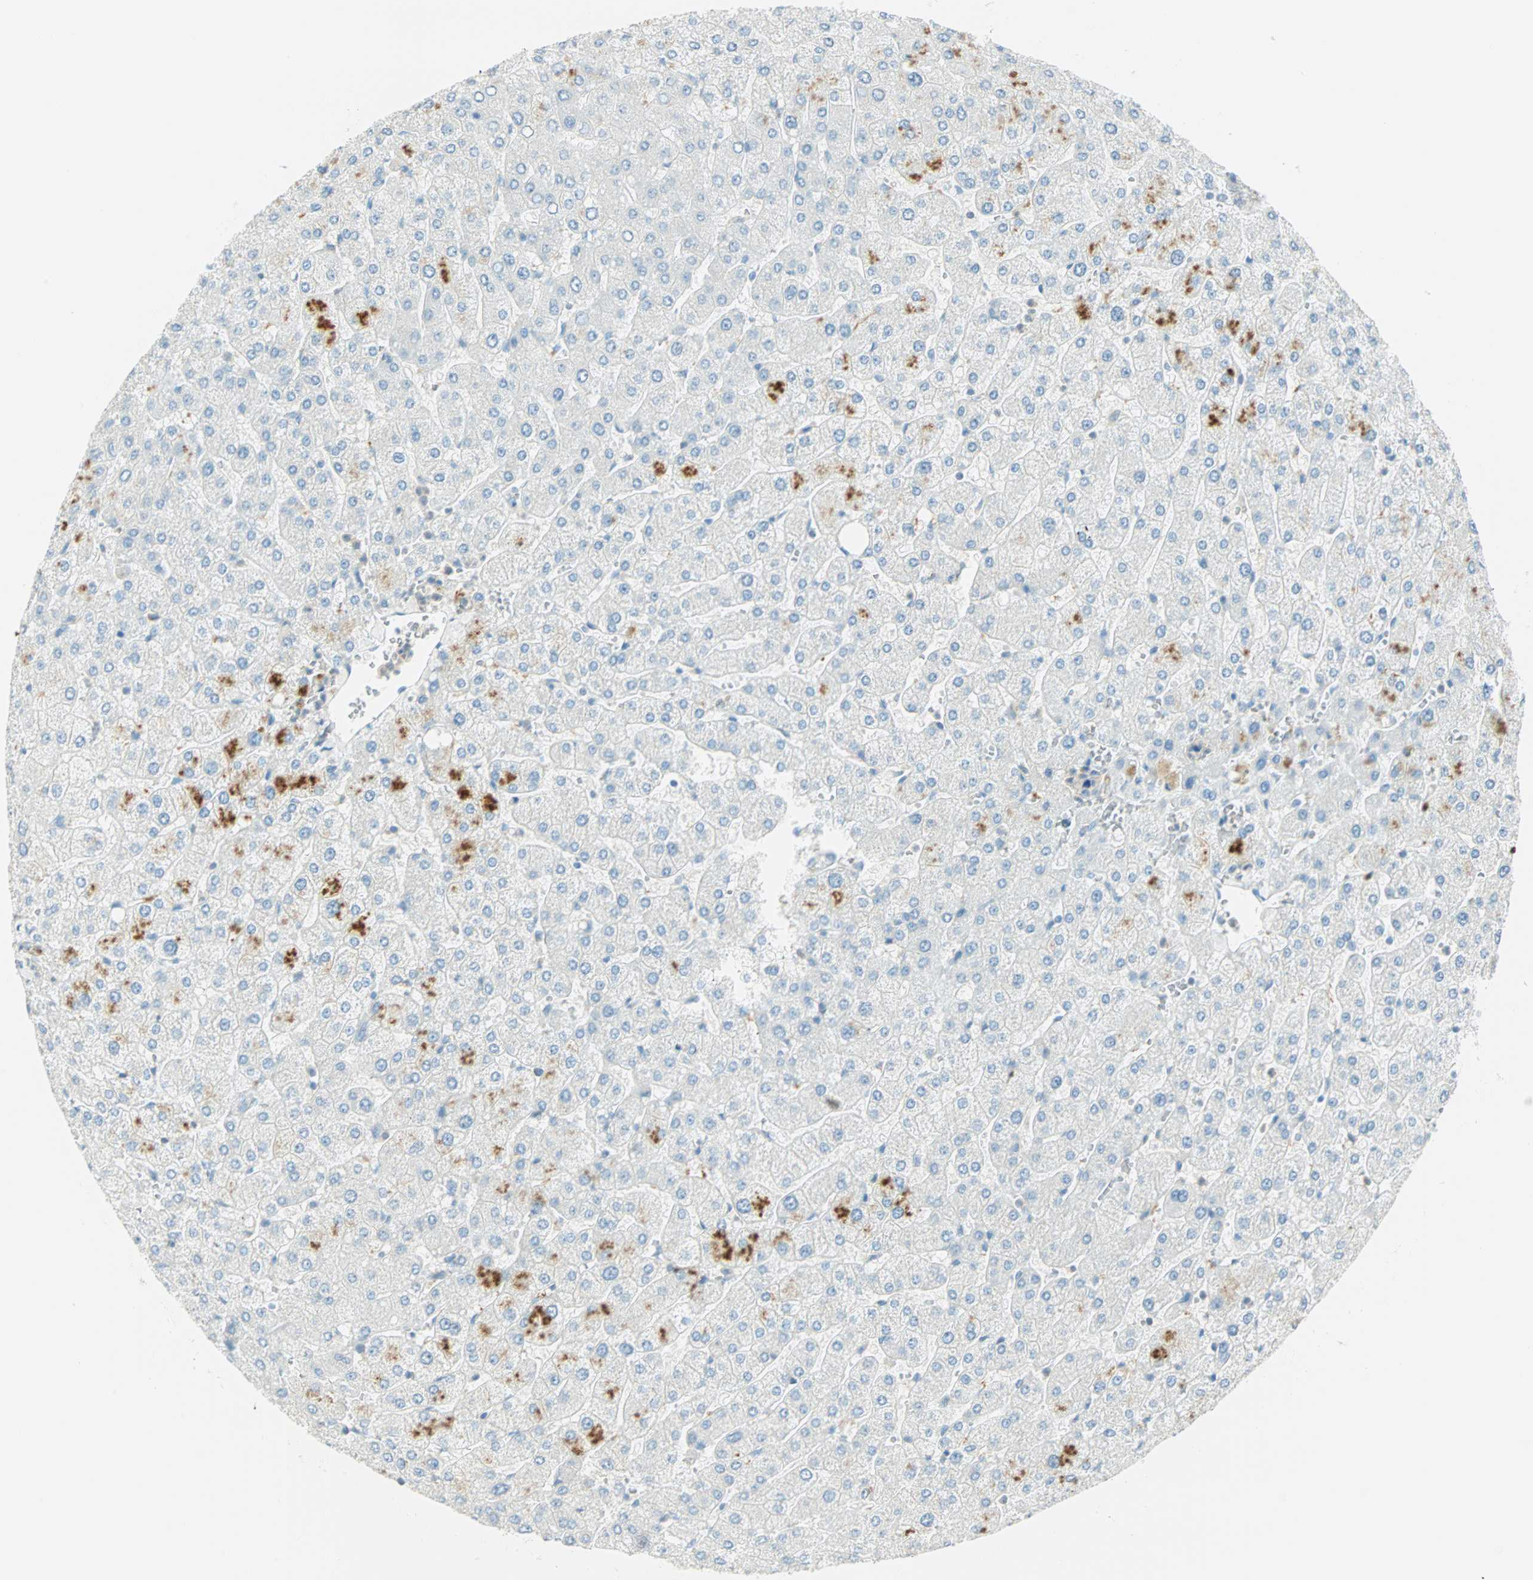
{"staining": {"intensity": "negative", "quantity": "none", "location": "none"}, "tissue": "liver", "cell_type": "Cholangiocytes", "image_type": "normal", "snomed": [{"axis": "morphology", "description": "Normal tissue, NOS"}, {"axis": "topography", "description": "Liver"}], "caption": "The IHC histopathology image has no significant expression in cholangiocytes of liver. (DAB immunohistochemistry (IHC) visualized using brightfield microscopy, high magnification).", "gene": "S100A1", "patient": {"sex": "male", "age": 55}}